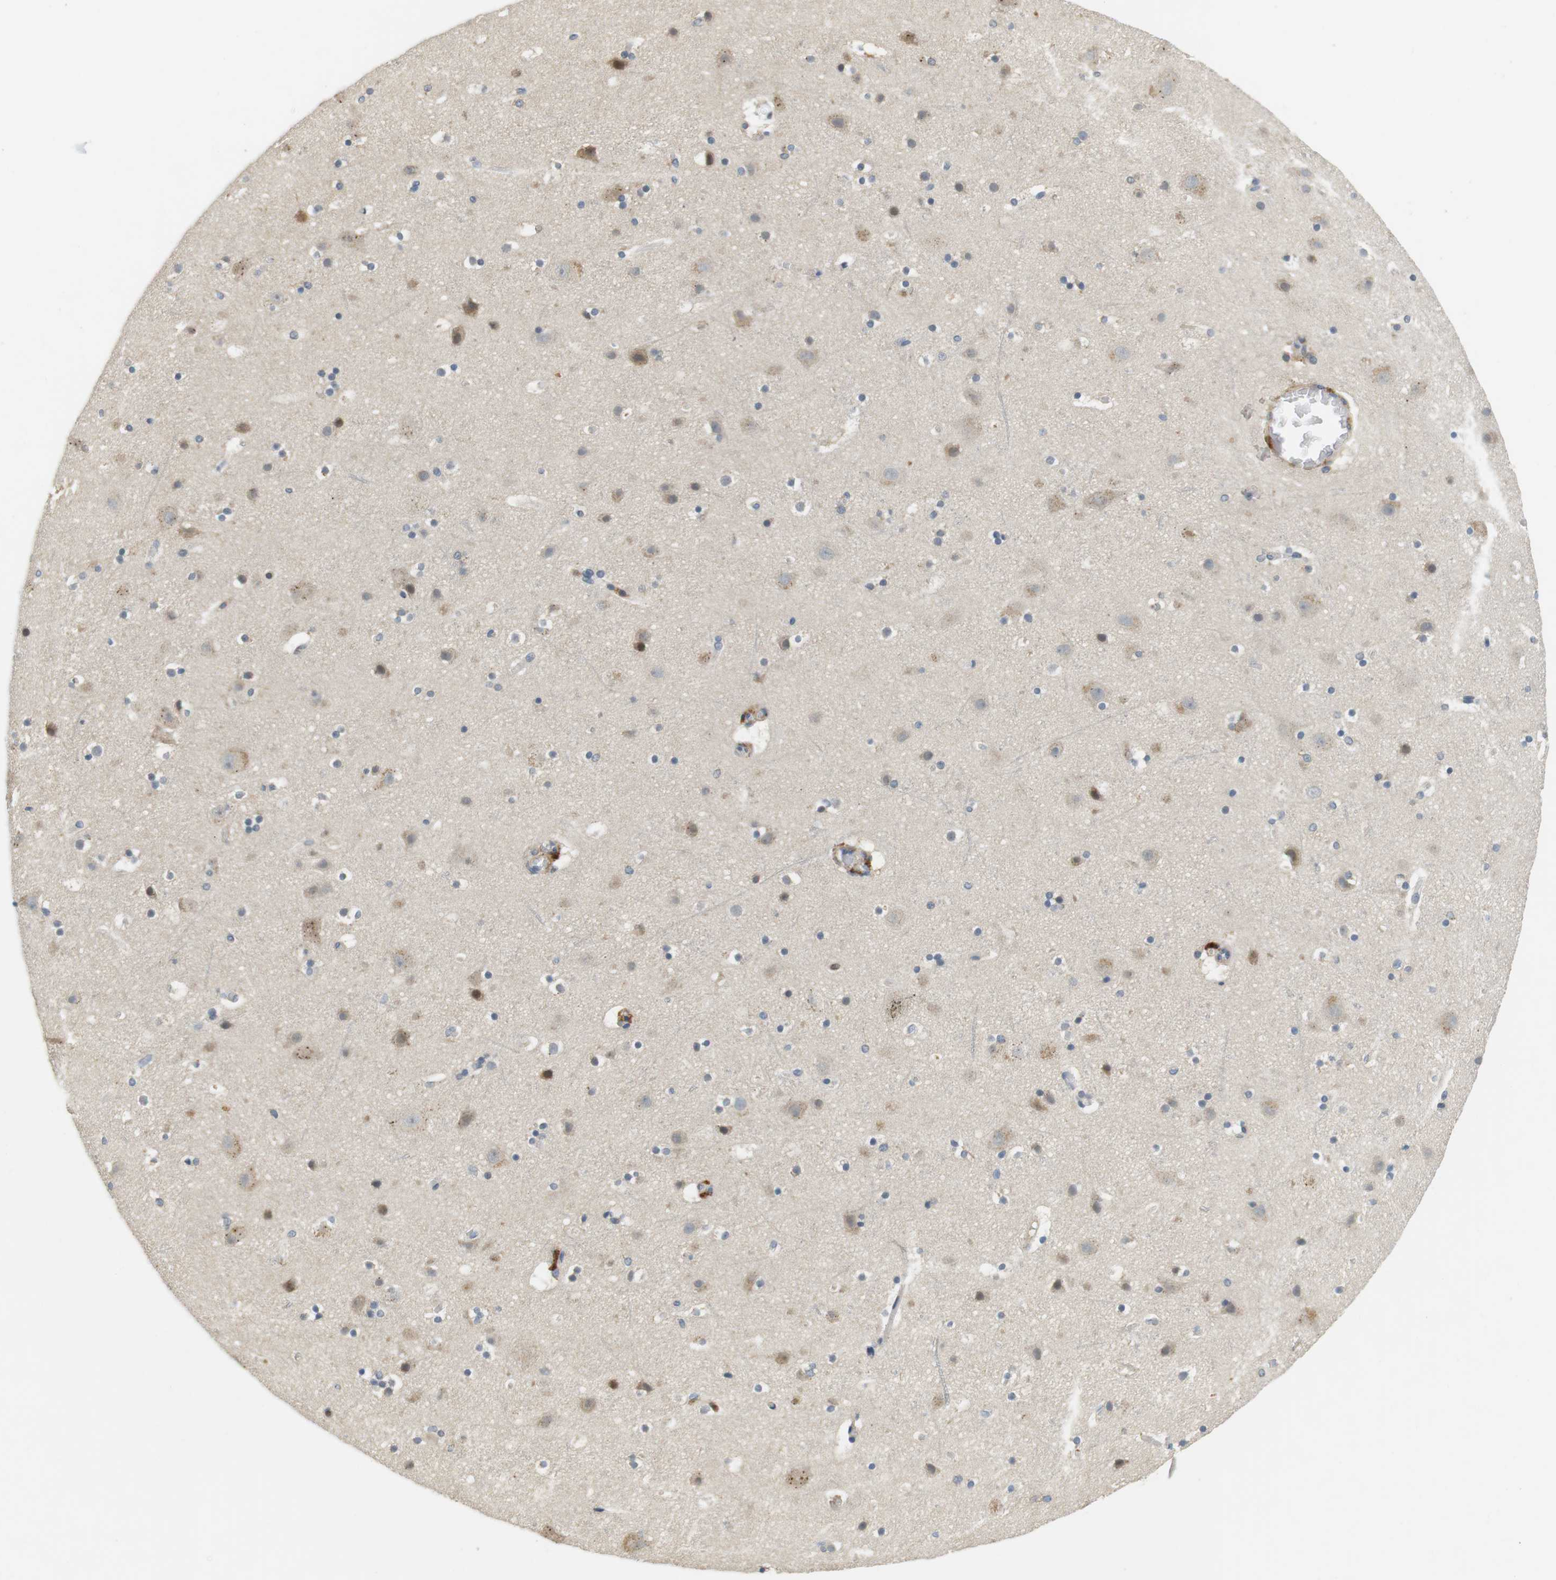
{"staining": {"intensity": "weak", "quantity": "25%-75%", "location": "cytoplasmic/membranous"}, "tissue": "cerebral cortex", "cell_type": "Endothelial cells", "image_type": "normal", "snomed": [{"axis": "morphology", "description": "Normal tissue, NOS"}, {"axis": "topography", "description": "Cerebral cortex"}], "caption": "Immunohistochemical staining of benign human cerebral cortex shows 25%-75% levels of weak cytoplasmic/membranous protein expression in about 25%-75% of endothelial cells. (DAB IHC with brightfield microscopy, high magnification).", "gene": "P2RY1", "patient": {"sex": "male", "age": 45}}